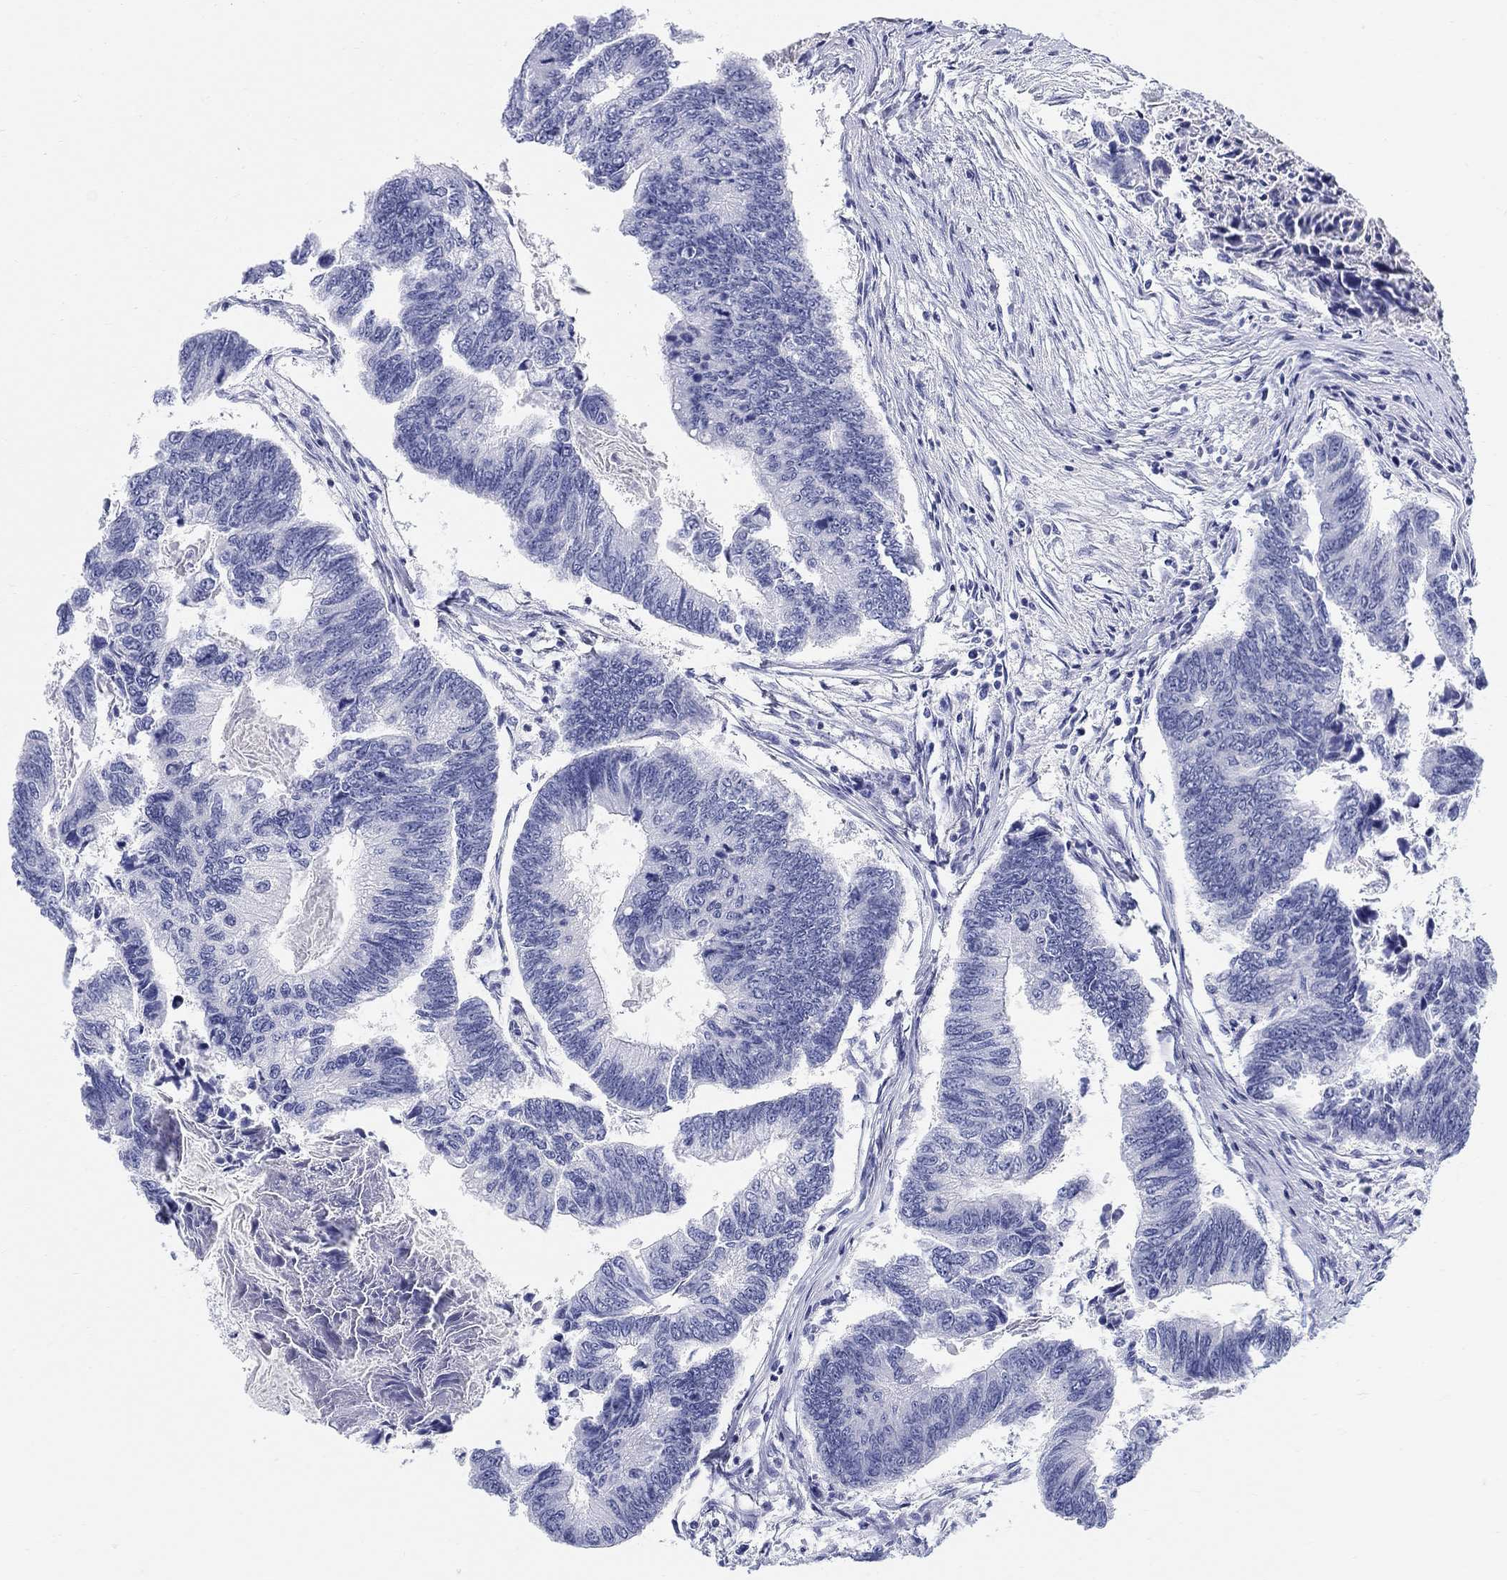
{"staining": {"intensity": "negative", "quantity": "none", "location": "none"}, "tissue": "colorectal cancer", "cell_type": "Tumor cells", "image_type": "cancer", "snomed": [{"axis": "morphology", "description": "Adenocarcinoma, NOS"}, {"axis": "topography", "description": "Colon"}], "caption": "Tumor cells are negative for protein expression in human colorectal adenocarcinoma. (Immunohistochemistry, brightfield microscopy, high magnification).", "gene": "LAMP5", "patient": {"sex": "female", "age": 65}}